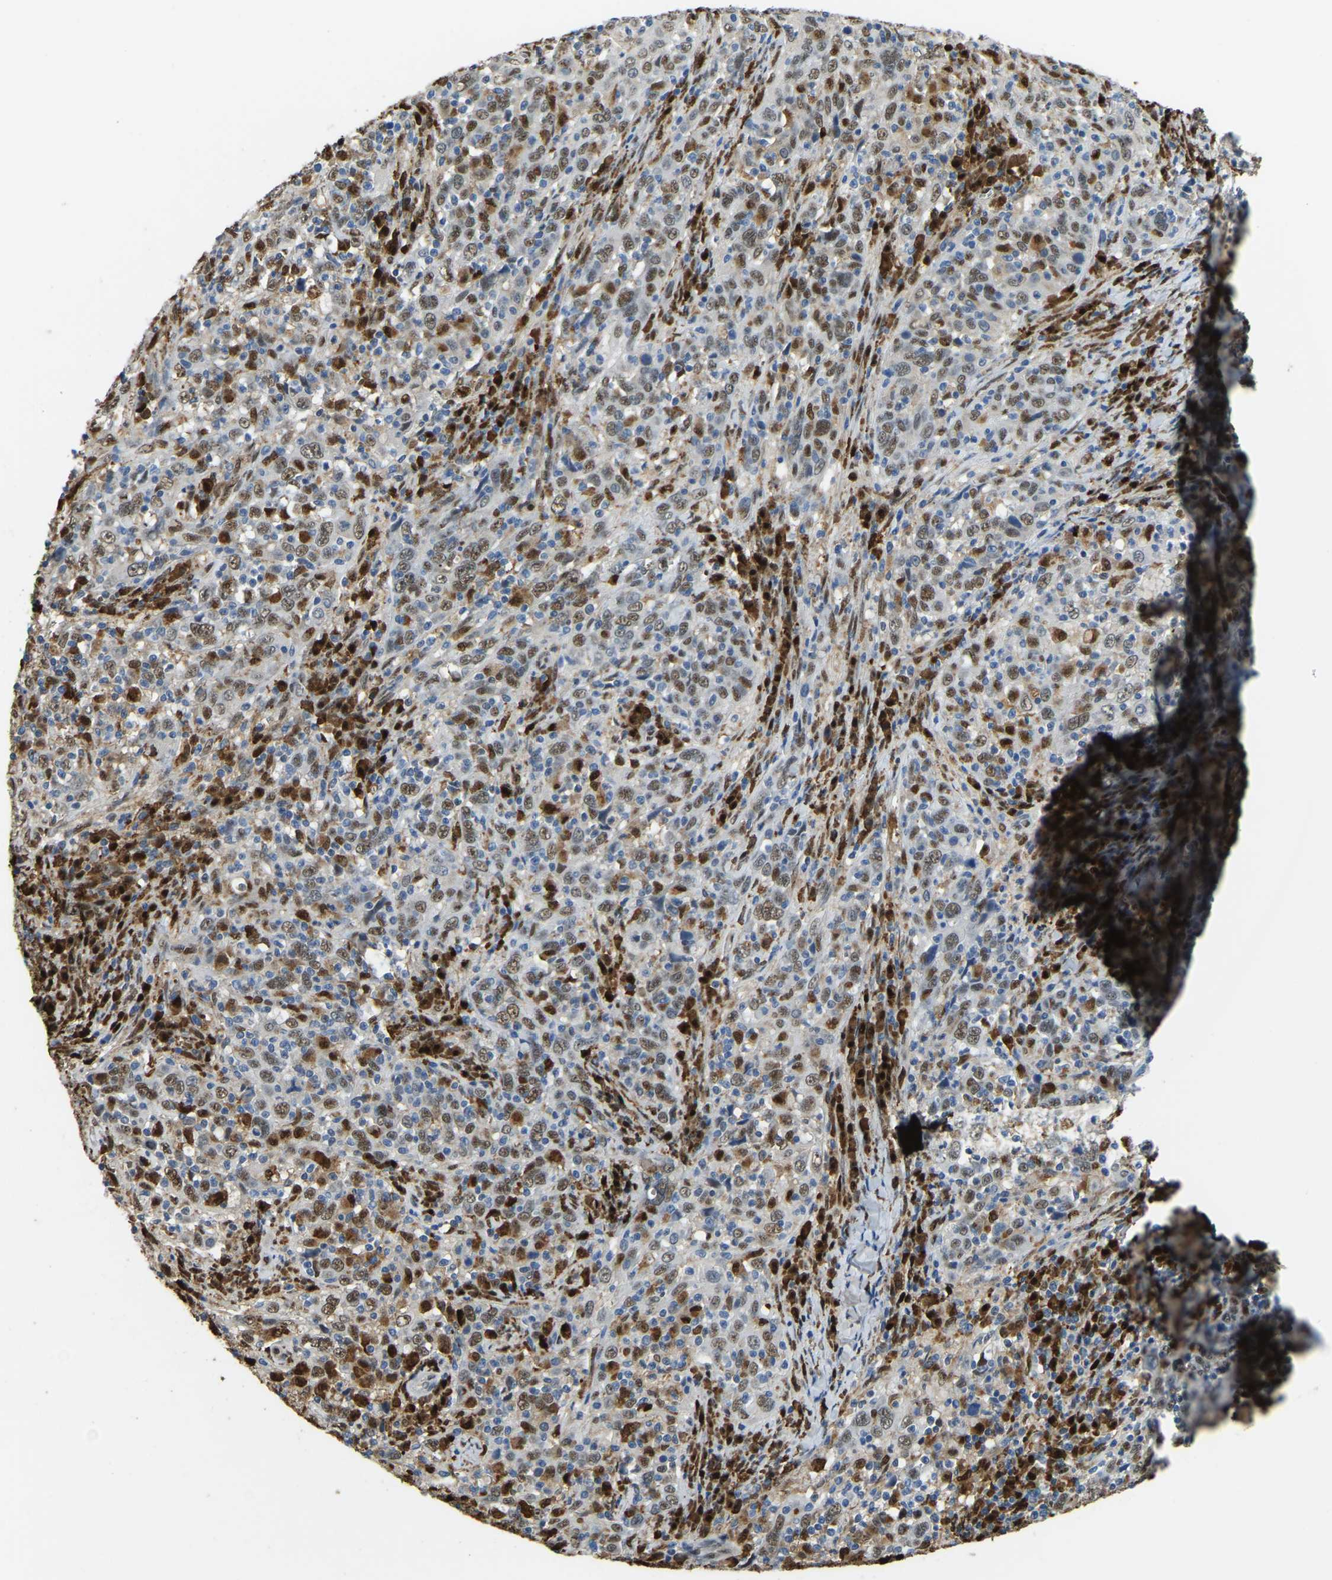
{"staining": {"intensity": "moderate", "quantity": ">75%", "location": "nuclear"}, "tissue": "cervical cancer", "cell_type": "Tumor cells", "image_type": "cancer", "snomed": [{"axis": "morphology", "description": "Squamous cell carcinoma, NOS"}, {"axis": "topography", "description": "Cervix"}], "caption": "Squamous cell carcinoma (cervical) stained for a protein shows moderate nuclear positivity in tumor cells. The staining was performed using DAB, with brown indicating positive protein expression. Nuclei are stained blue with hematoxylin.", "gene": "NANS", "patient": {"sex": "female", "age": 46}}